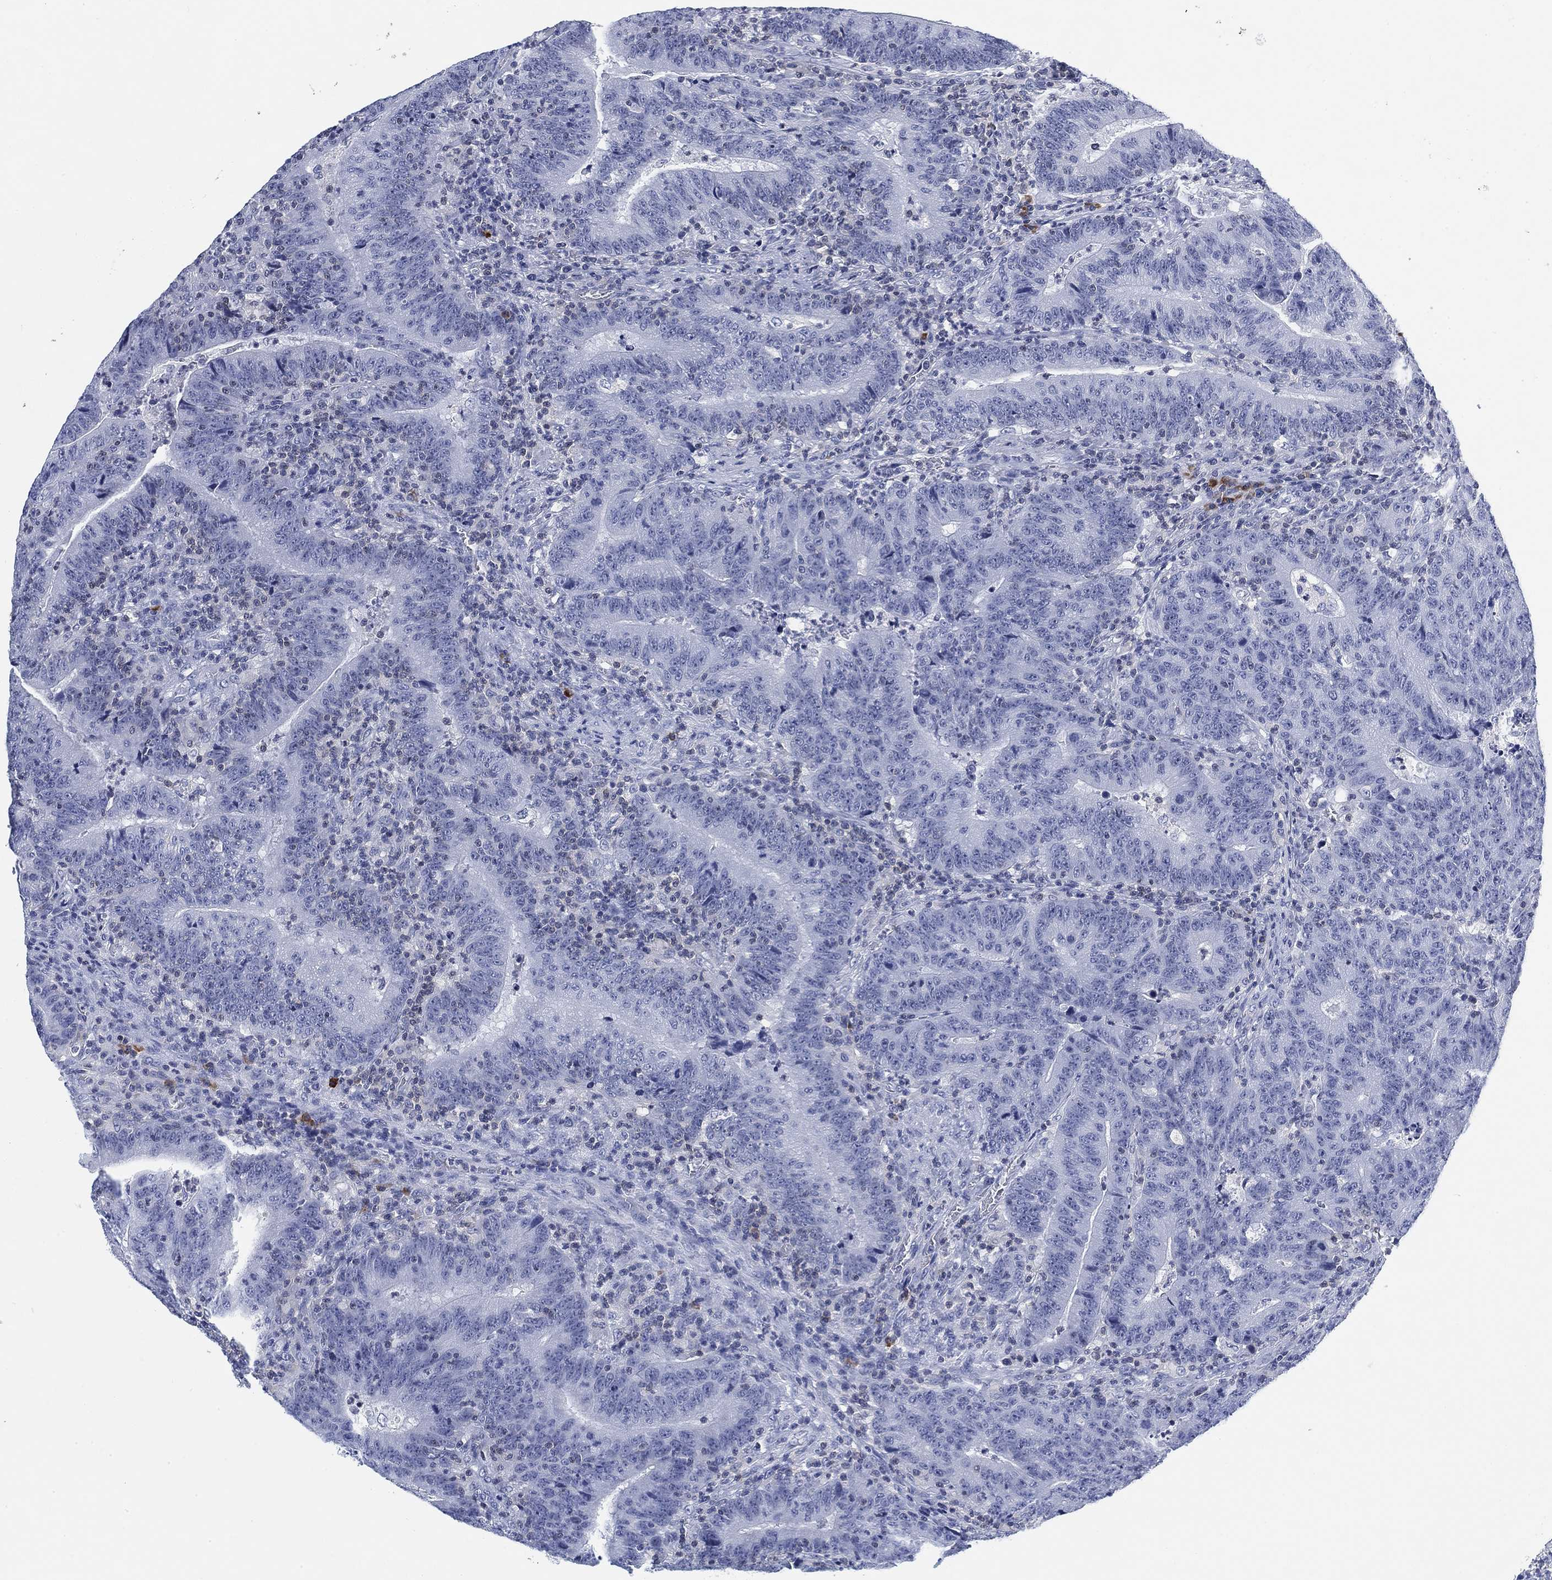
{"staining": {"intensity": "negative", "quantity": "none", "location": "none"}, "tissue": "colorectal cancer", "cell_type": "Tumor cells", "image_type": "cancer", "snomed": [{"axis": "morphology", "description": "Adenocarcinoma, NOS"}, {"axis": "topography", "description": "Colon"}], "caption": "Image shows no significant protein staining in tumor cells of colorectal cancer.", "gene": "FYB1", "patient": {"sex": "female", "age": 75}}